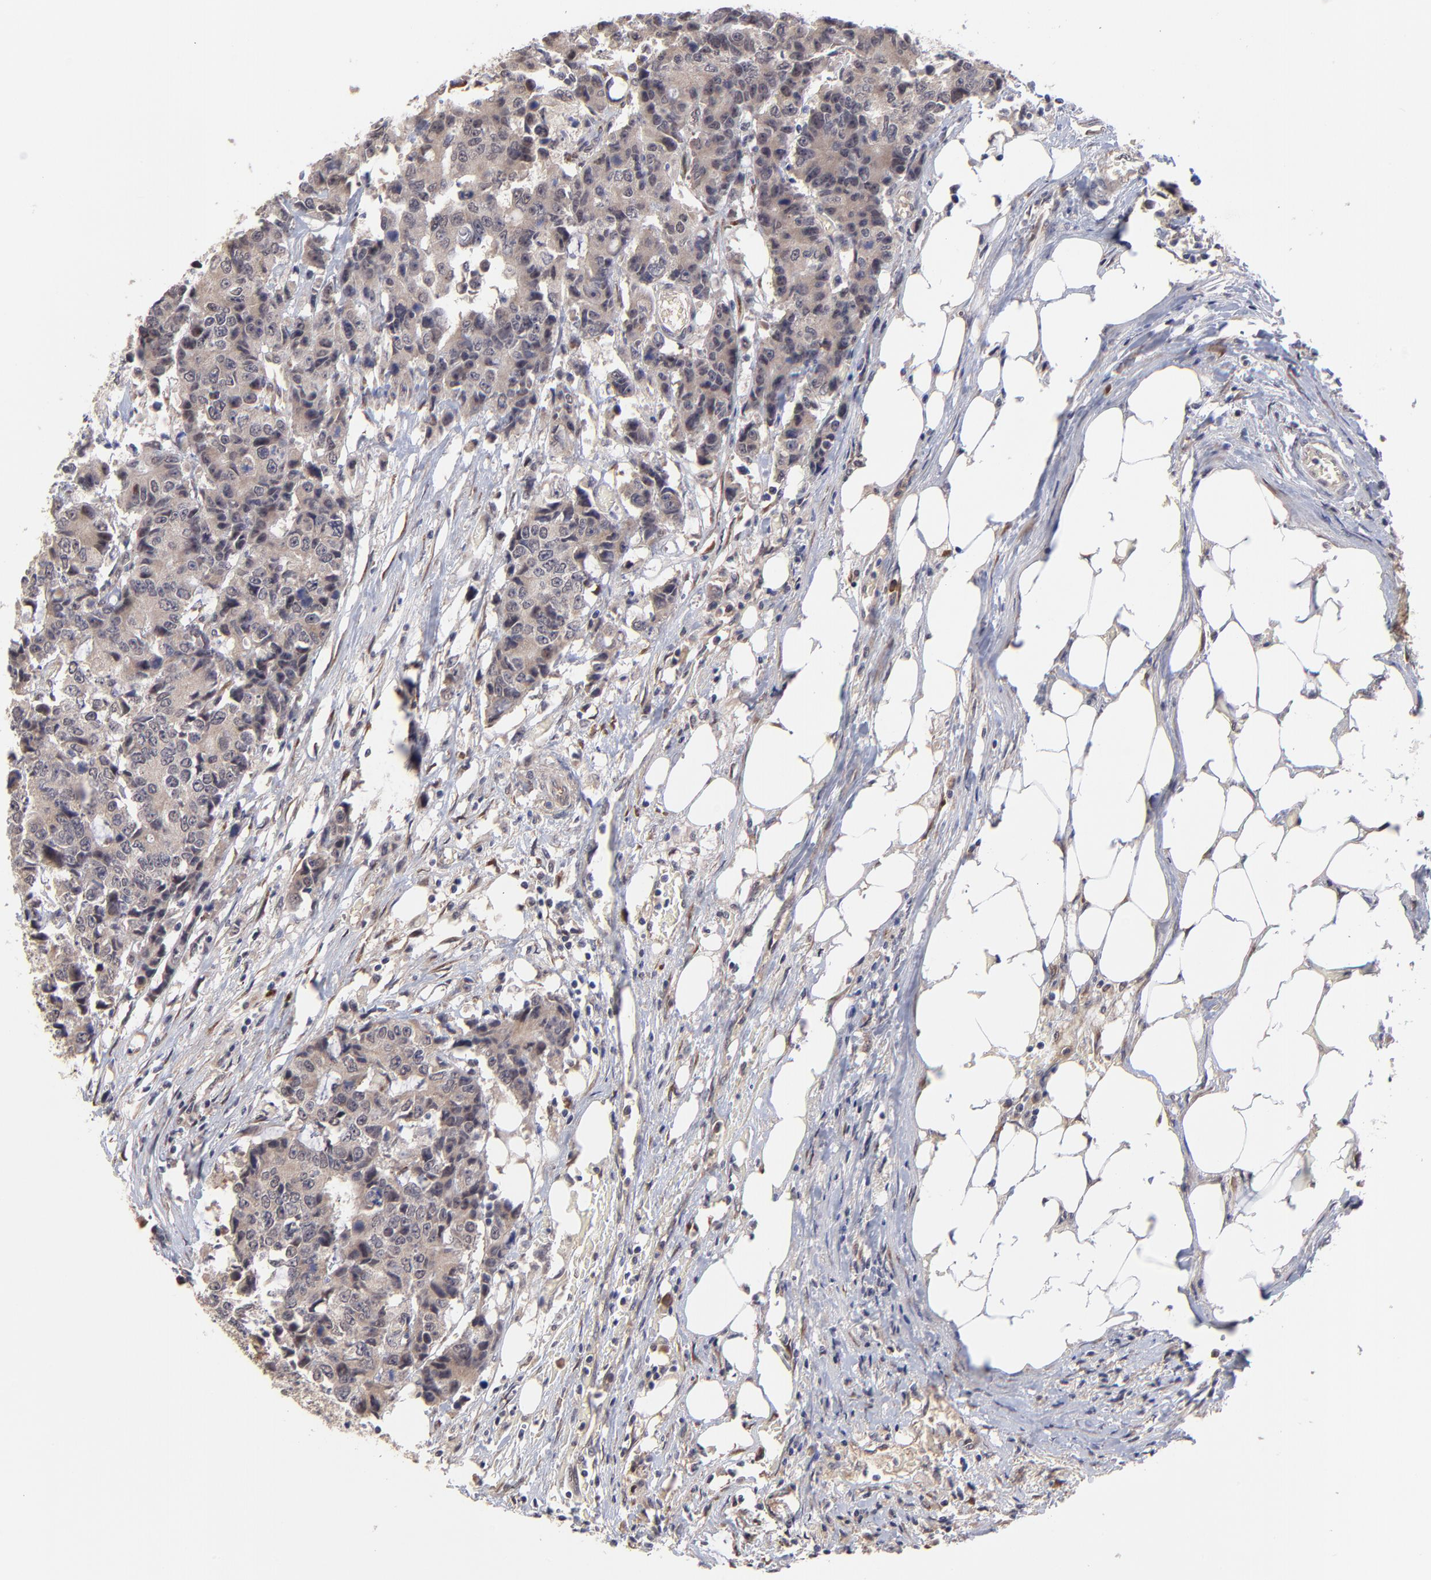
{"staining": {"intensity": "weak", "quantity": ">75%", "location": "cytoplasmic/membranous"}, "tissue": "colorectal cancer", "cell_type": "Tumor cells", "image_type": "cancer", "snomed": [{"axis": "morphology", "description": "Adenocarcinoma, NOS"}, {"axis": "topography", "description": "Colon"}], "caption": "Protein staining of colorectal adenocarcinoma tissue demonstrates weak cytoplasmic/membranous positivity in approximately >75% of tumor cells. Ihc stains the protein of interest in brown and the nuclei are stained blue.", "gene": "CHL1", "patient": {"sex": "female", "age": 86}}